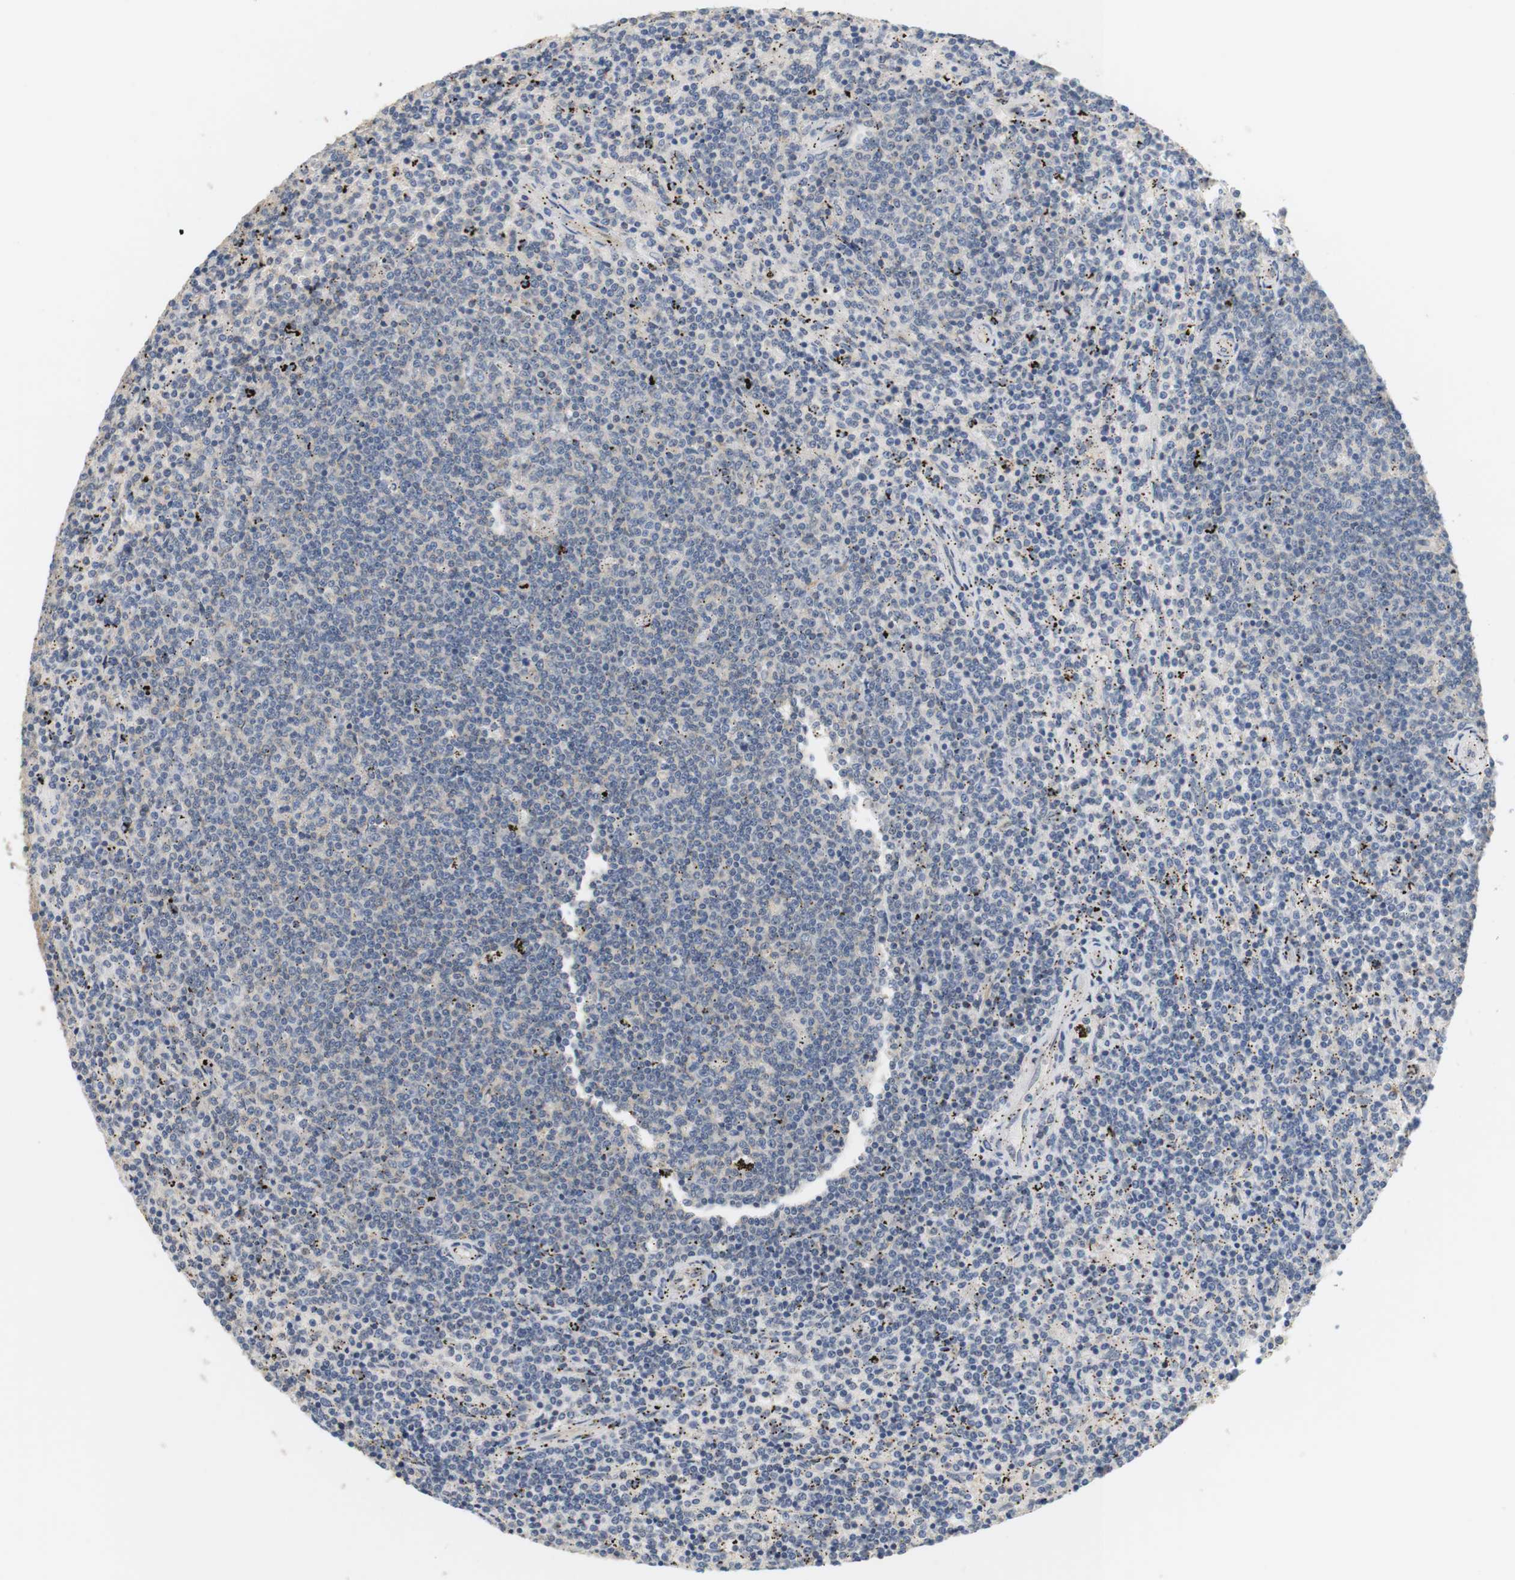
{"staining": {"intensity": "negative", "quantity": "none", "location": "none"}, "tissue": "lymphoma", "cell_type": "Tumor cells", "image_type": "cancer", "snomed": [{"axis": "morphology", "description": "Malignant lymphoma, non-Hodgkin's type, Low grade"}, {"axis": "topography", "description": "Spleen"}], "caption": "This photomicrograph is of low-grade malignant lymphoma, non-Hodgkin's type stained with immunohistochemistry (IHC) to label a protein in brown with the nuclei are counter-stained blue. There is no positivity in tumor cells.", "gene": "OSR1", "patient": {"sex": "female", "age": 50}}